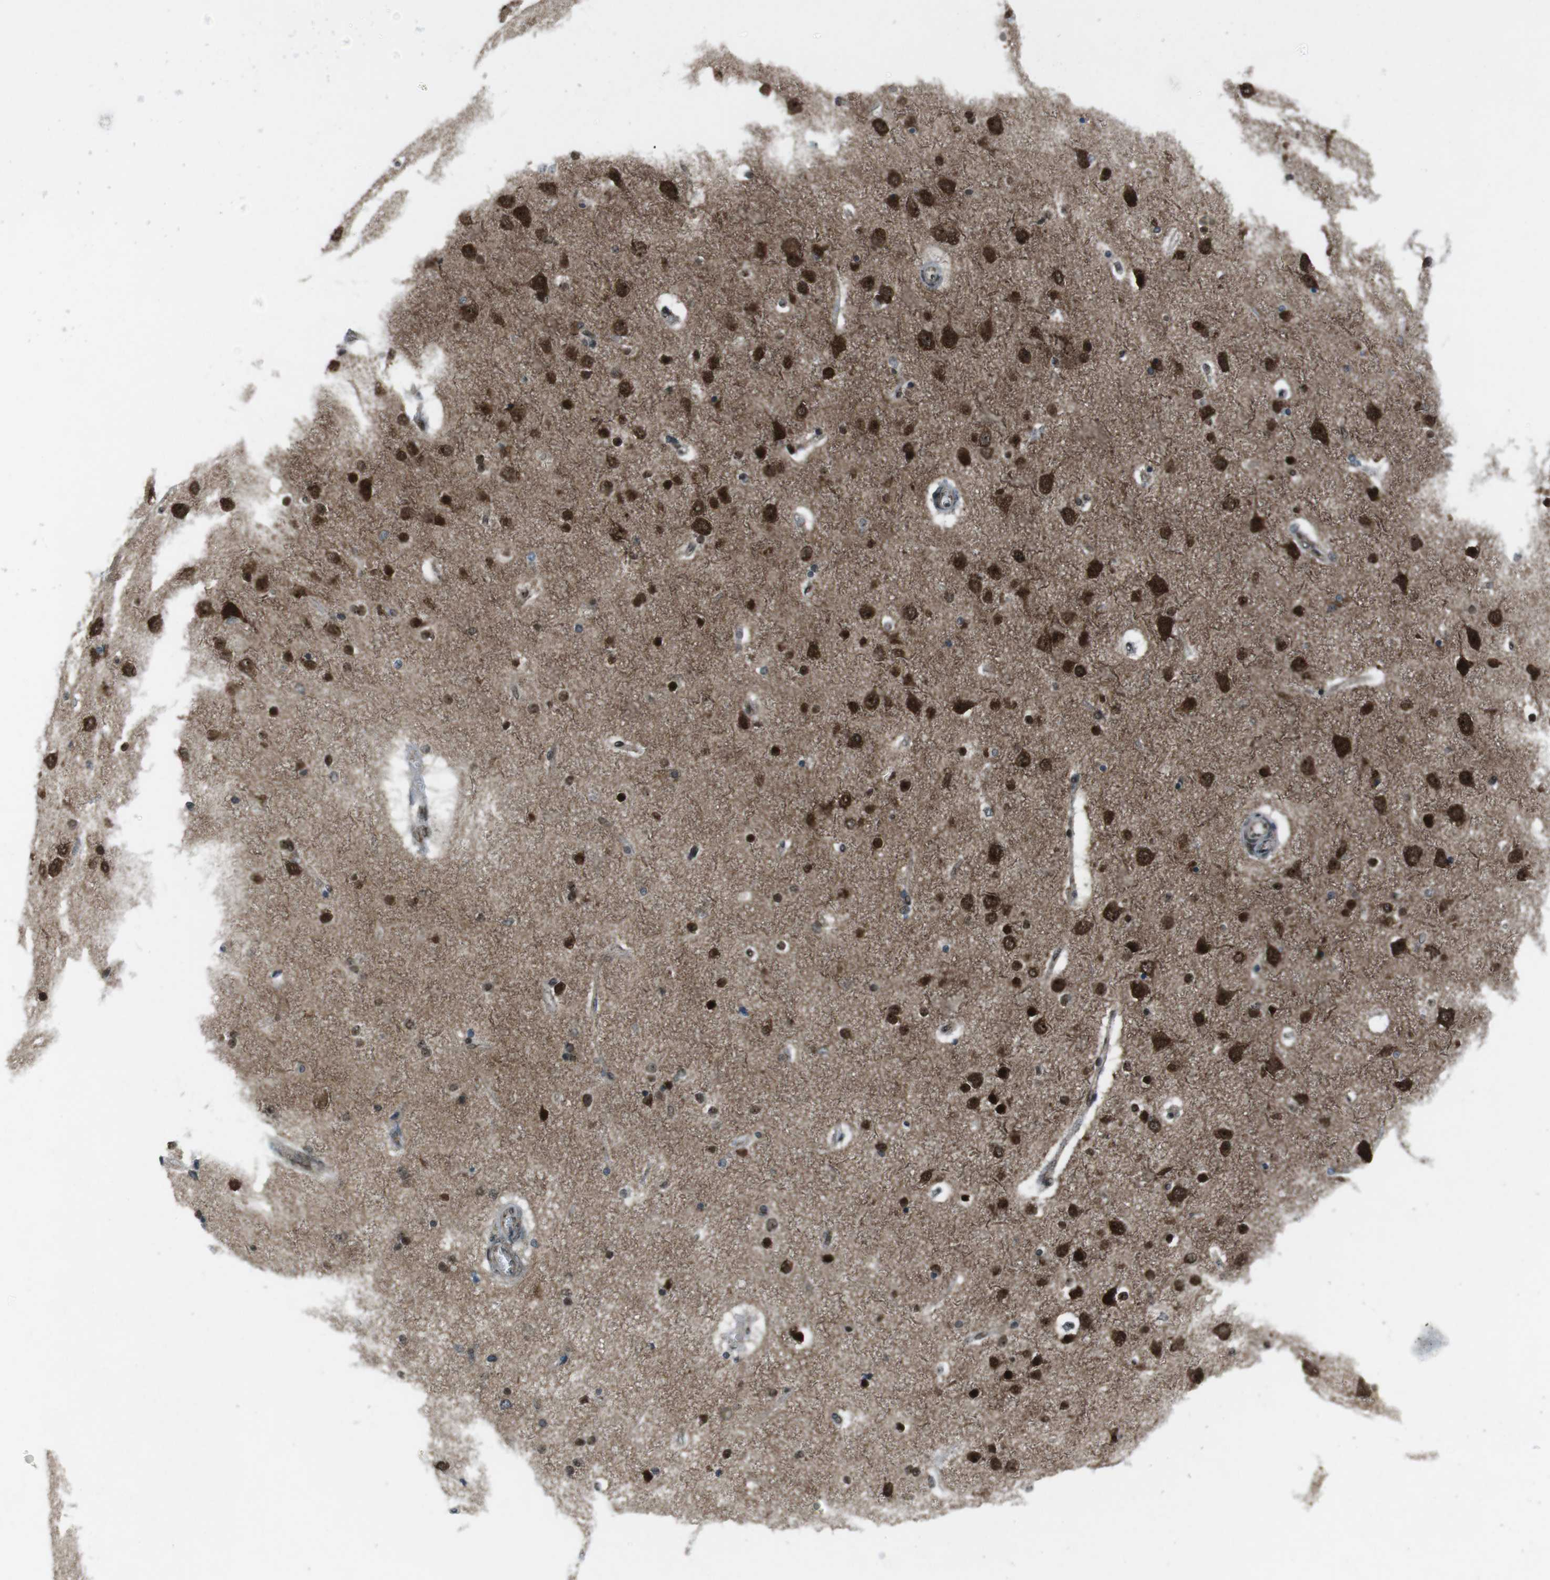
{"staining": {"intensity": "weak", "quantity": "25%-75%", "location": "nuclear"}, "tissue": "cerebral cortex", "cell_type": "Endothelial cells", "image_type": "normal", "snomed": [{"axis": "morphology", "description": "Normal tissue, NOS"}, {"axis": "topography", "description": "Cerebral cortex"}], "caption": "Immunohistochemistry staining of normal cerebral cortex, which displays low levels of weak nuclear expression in about 25%-75% of endothelial cells indicating weak nuclear protein expression. The staining was performed using DAB (3,3'-diaminobenzidine) (brown) for protein detection and nuclei were counterstained in hematoxylin (blue).", "gene": "CSNK1D", "patient": {"sex": "female", "age": 54}}